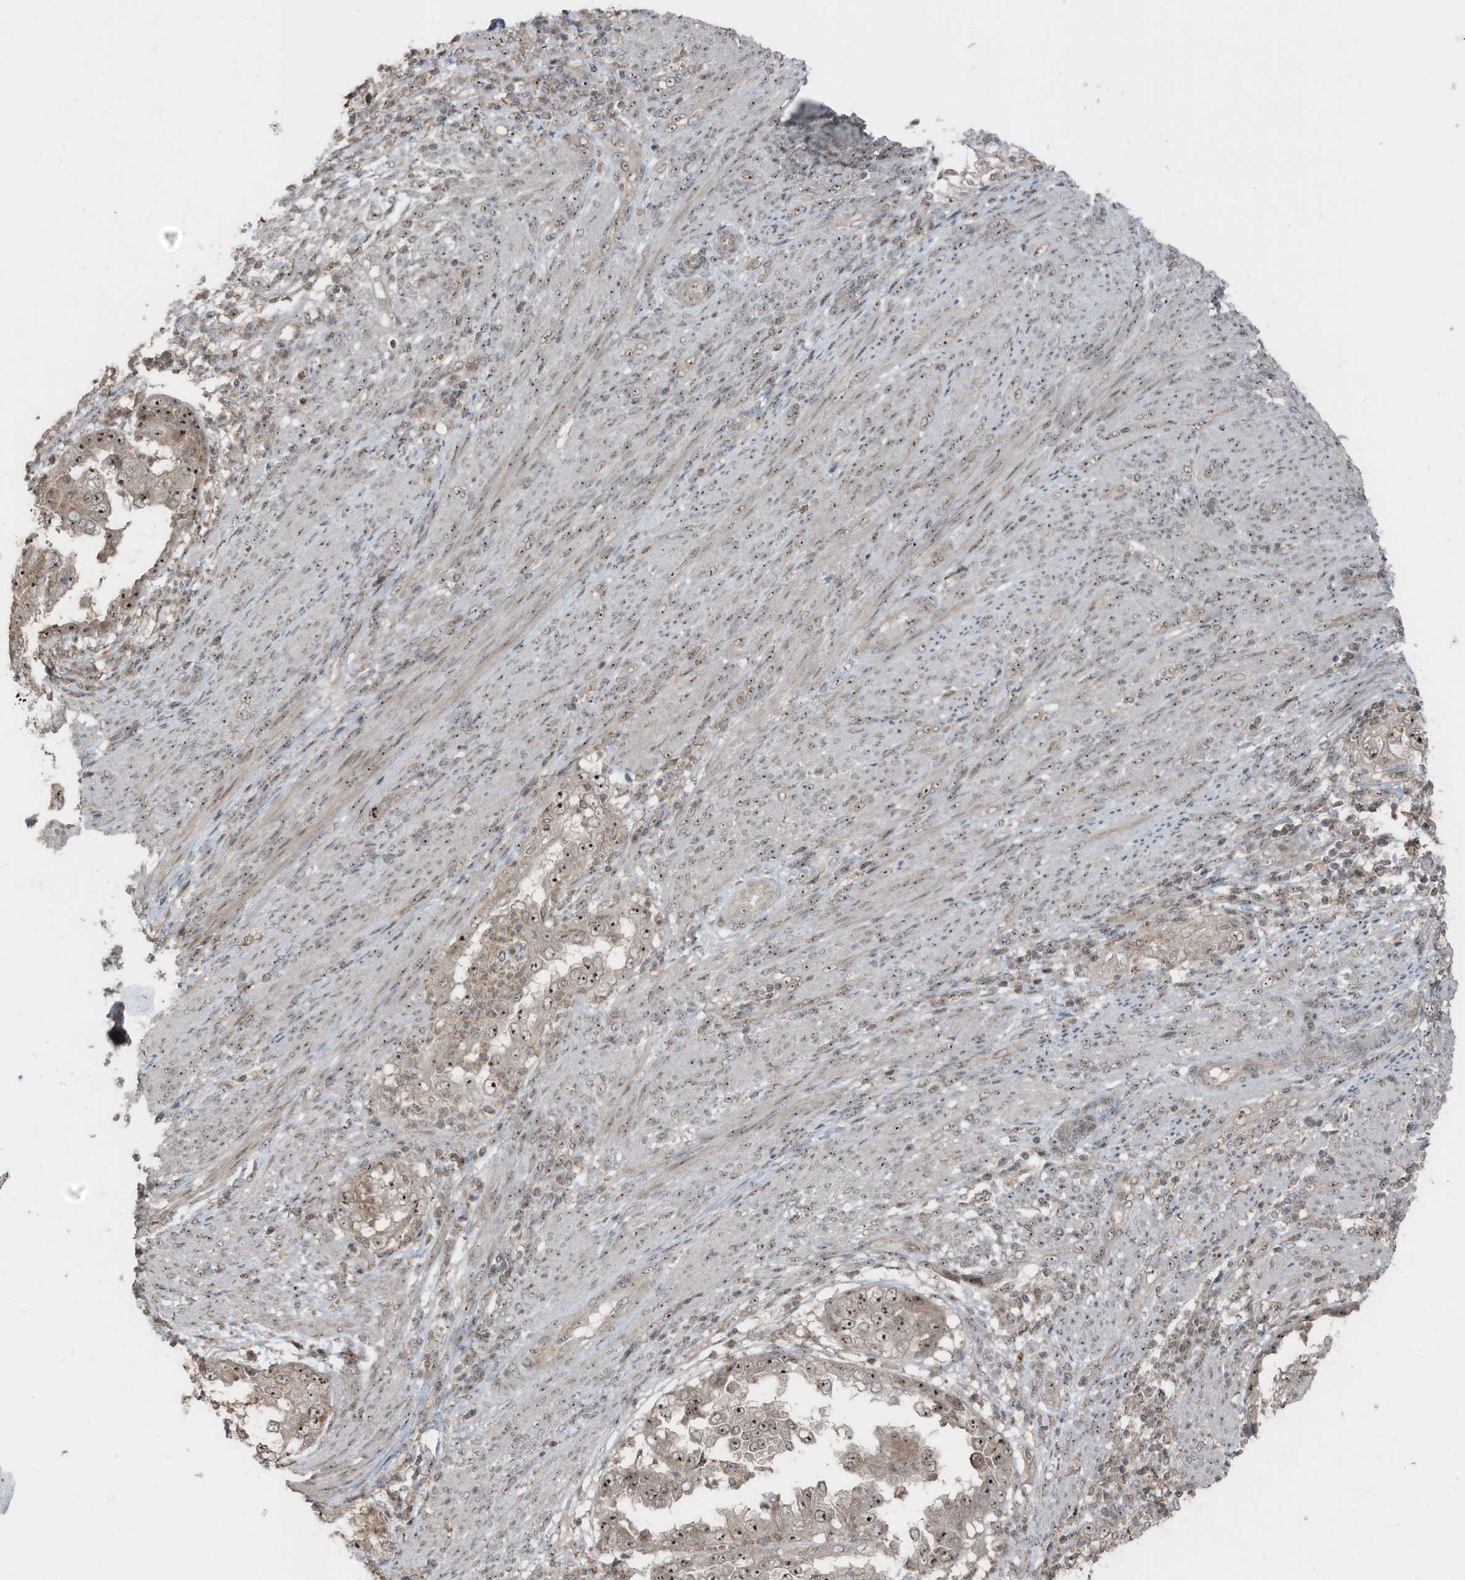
{"staining": {"intensity": "moderate", "quantity": ">75%", "location": "cytoplasmic/membranous,nuclear"}, "tissue": "endometrial cancer", "cell_type": "Tumor cells", "image_type": "cancer", "snomed": [{"axis": "morphology", "description": "Adenocarcinoma, NOS"}, {"axis": "topography", "description": "Endometrium"}], "caption": "Tumor cells display medium levels of moderate cytoplasmic/membranous and nuclear positivity in approximately >75% of cells in adenocarcinoma (endometrial).", "gene": "UTP3", "patient": {"sex": "female", "age": 85}}